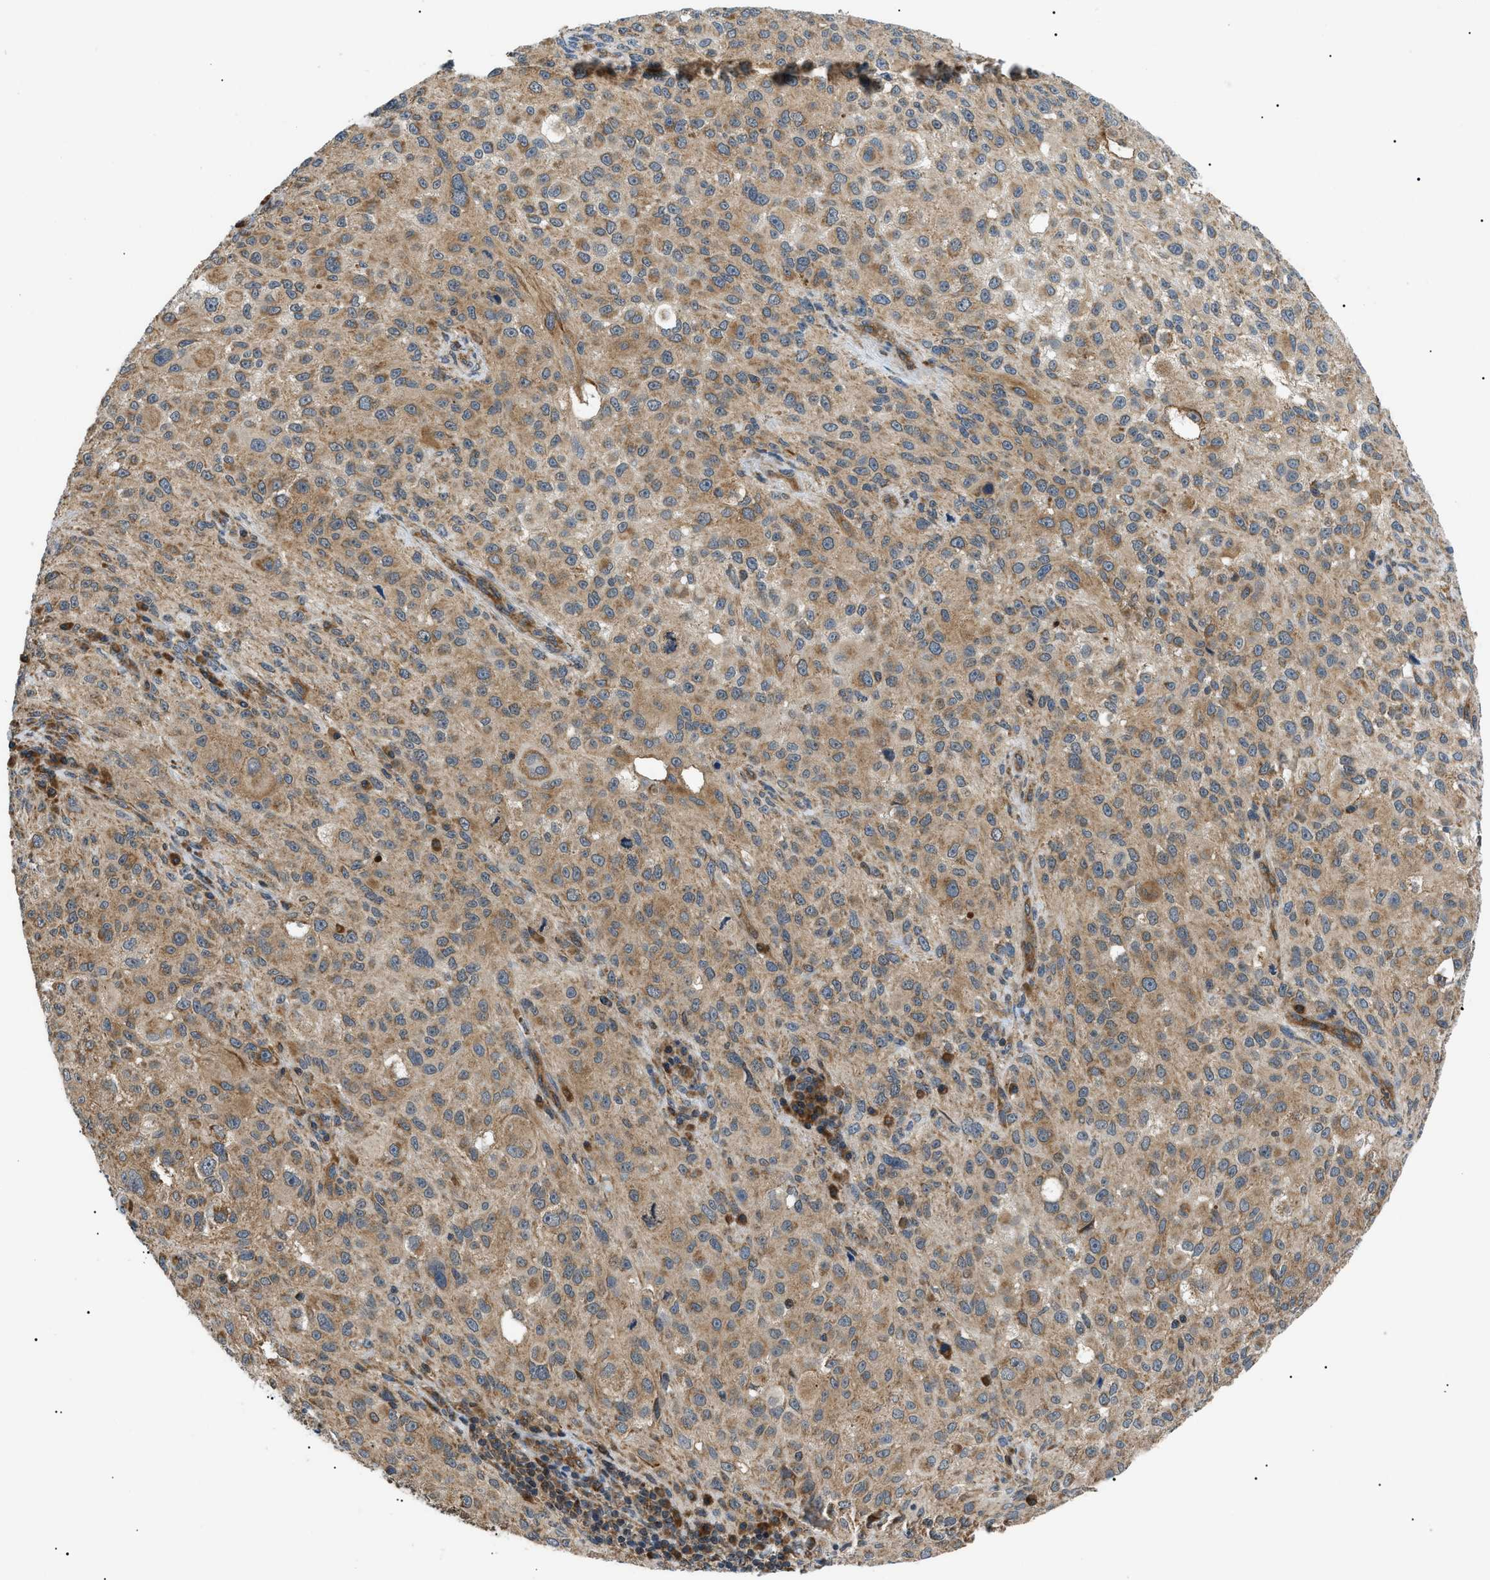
{"staining": {"intensity": "moderate", "quantity": ">75%", "location": "cytoplasmic/membranous"}, "tissue": "melanoma", "cell_type": "Tumor cells", "image_type": "cancer", "snomed": [{"axis": "morphology", "description": "Necrosis, NOS"}, {"axis": "morphology", "description": "Malignant melanoma, NOS"}, {"axis": "topography", "description": "Skin"}], "caption": "The immunohistochemical stain labels moderate cytoplasmic/membranous positivity in tumor cells of melanoma tissue. (DAB (3,3'-diaminobenzidine) IHC with brightfield microscopy, high magnification).", "gene": "SRPK1", "patient": {"sex": "female", "age": 87}}